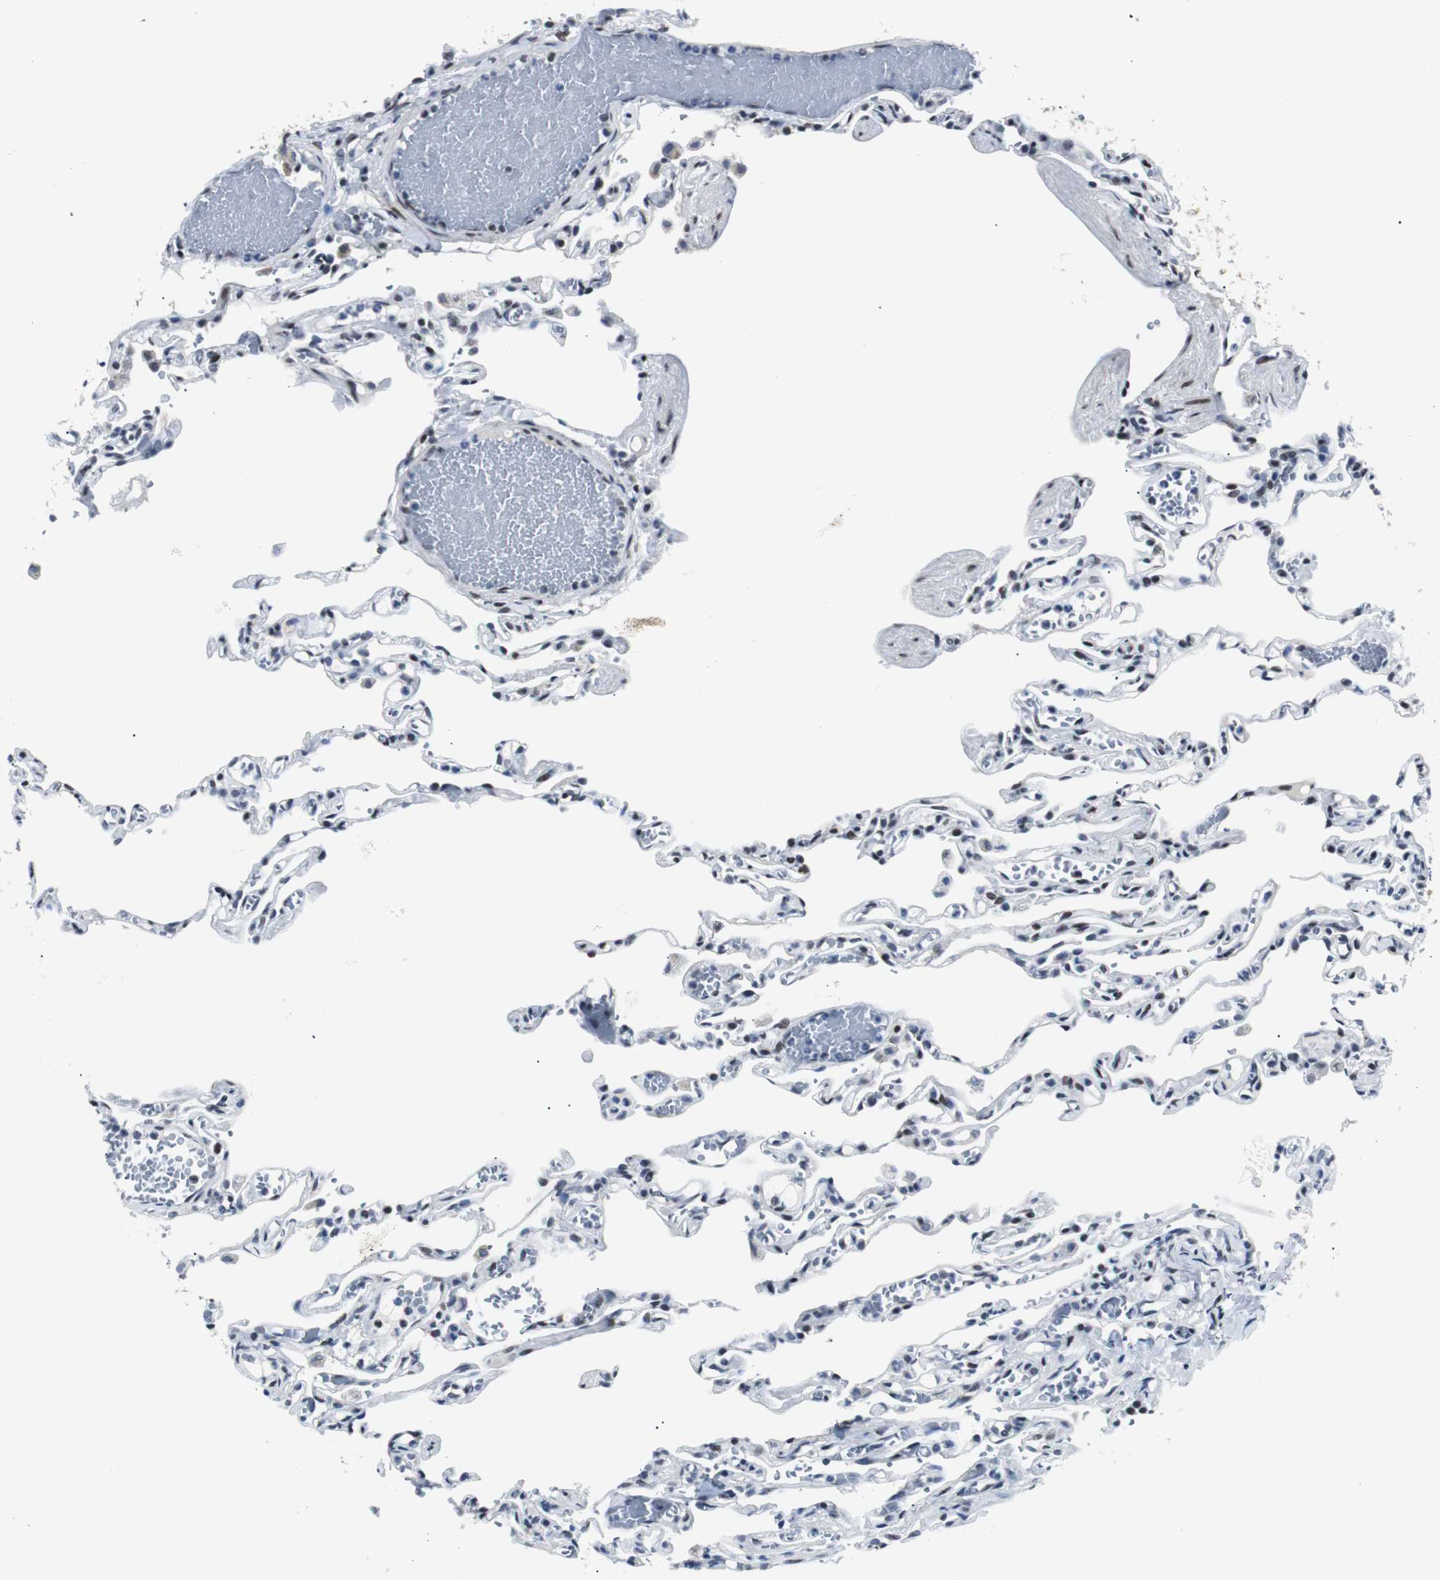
{"staining": {"intensity": "weak", "quantity": "25%-75%", "location": "nuclear"}, "tissue": "lung", "cell_type": "Alveolar cells", "image_type": "normal", "snomed": [{"axis": "morphology", "description": "Normal tissue, NOS"}, {"axis": "topography", "description": "Lung"}], "caption": "High-magnification brightfield microscopy of unremarkable lung stained with DAB (3,3'-diaminobenzidine) (brown) and counterstained with hematoxylin (blue). alveolar cells exhibit weak nuclear staining is identified in about25%-75% of cells. (Stains: DAB in brown, nuclei in blue, Microscopy: brightfield microscopy at high magnification).", "gene": "MTA1", "patient": {"sex": "male", "age": 21}}